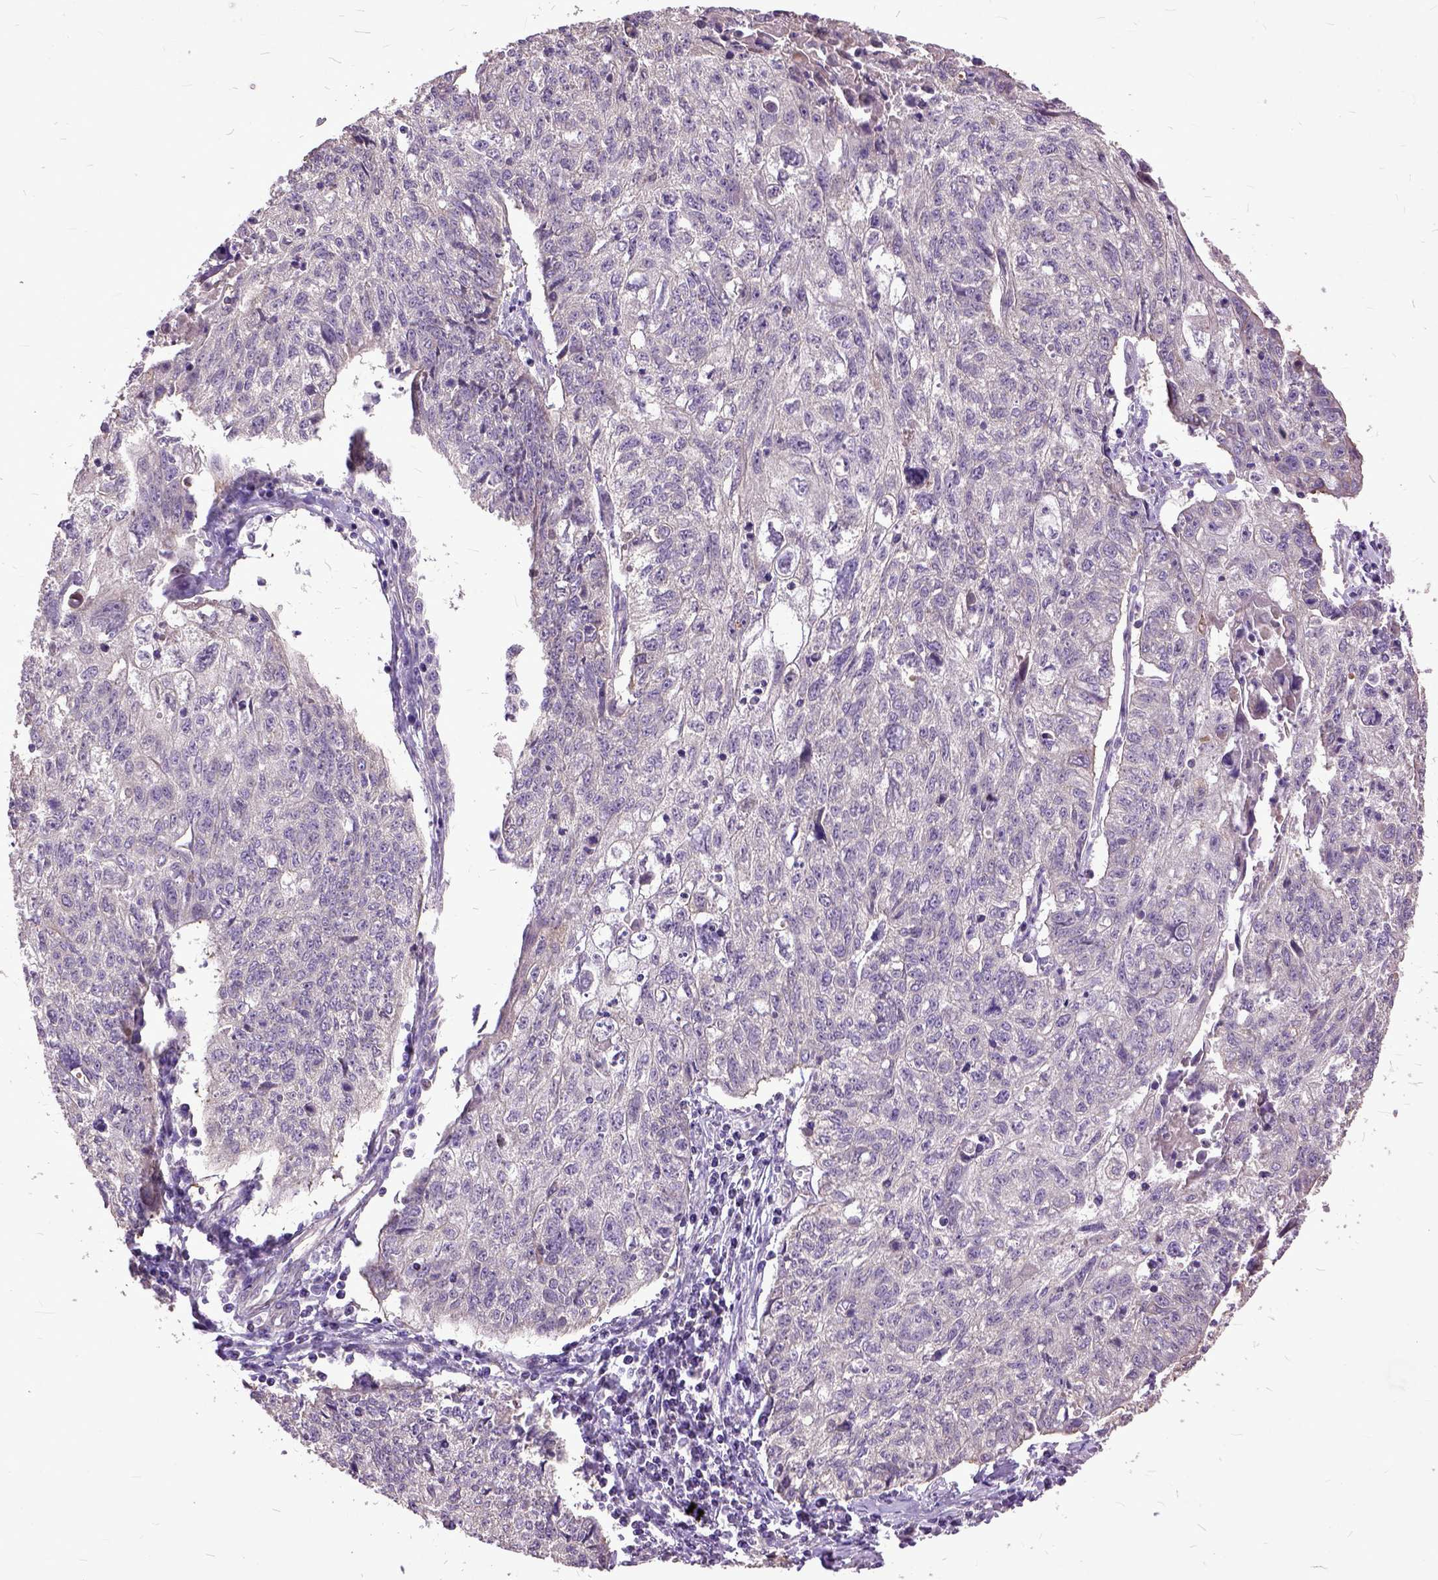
{"staining": {"intensity": "negative", "quantity": "none", "location": "none"}, "tissue": "lung cancer", "cell_type": "Tumor cells", "image_type": "cancer", "snomed": [{"axis": "morphology", "description": "Normal morphology"}, {"axis": "morphology", "description": "Aneuploidy"}, {"axis": "morphology", "description": "Squamous cell carcinoma, NOS"}, {"axis": "topography", "description": "Lymph node"}, {"axis": "topography", "description": "Lung"}], "caption": "IHC photomicrograph of lung cancer (squamous cell carcinoma) stained for a protein (brown), which demonstrates no staining in tumor cells.", "gene": "AREG", "patient": {"sex": "female", "age": 76}}